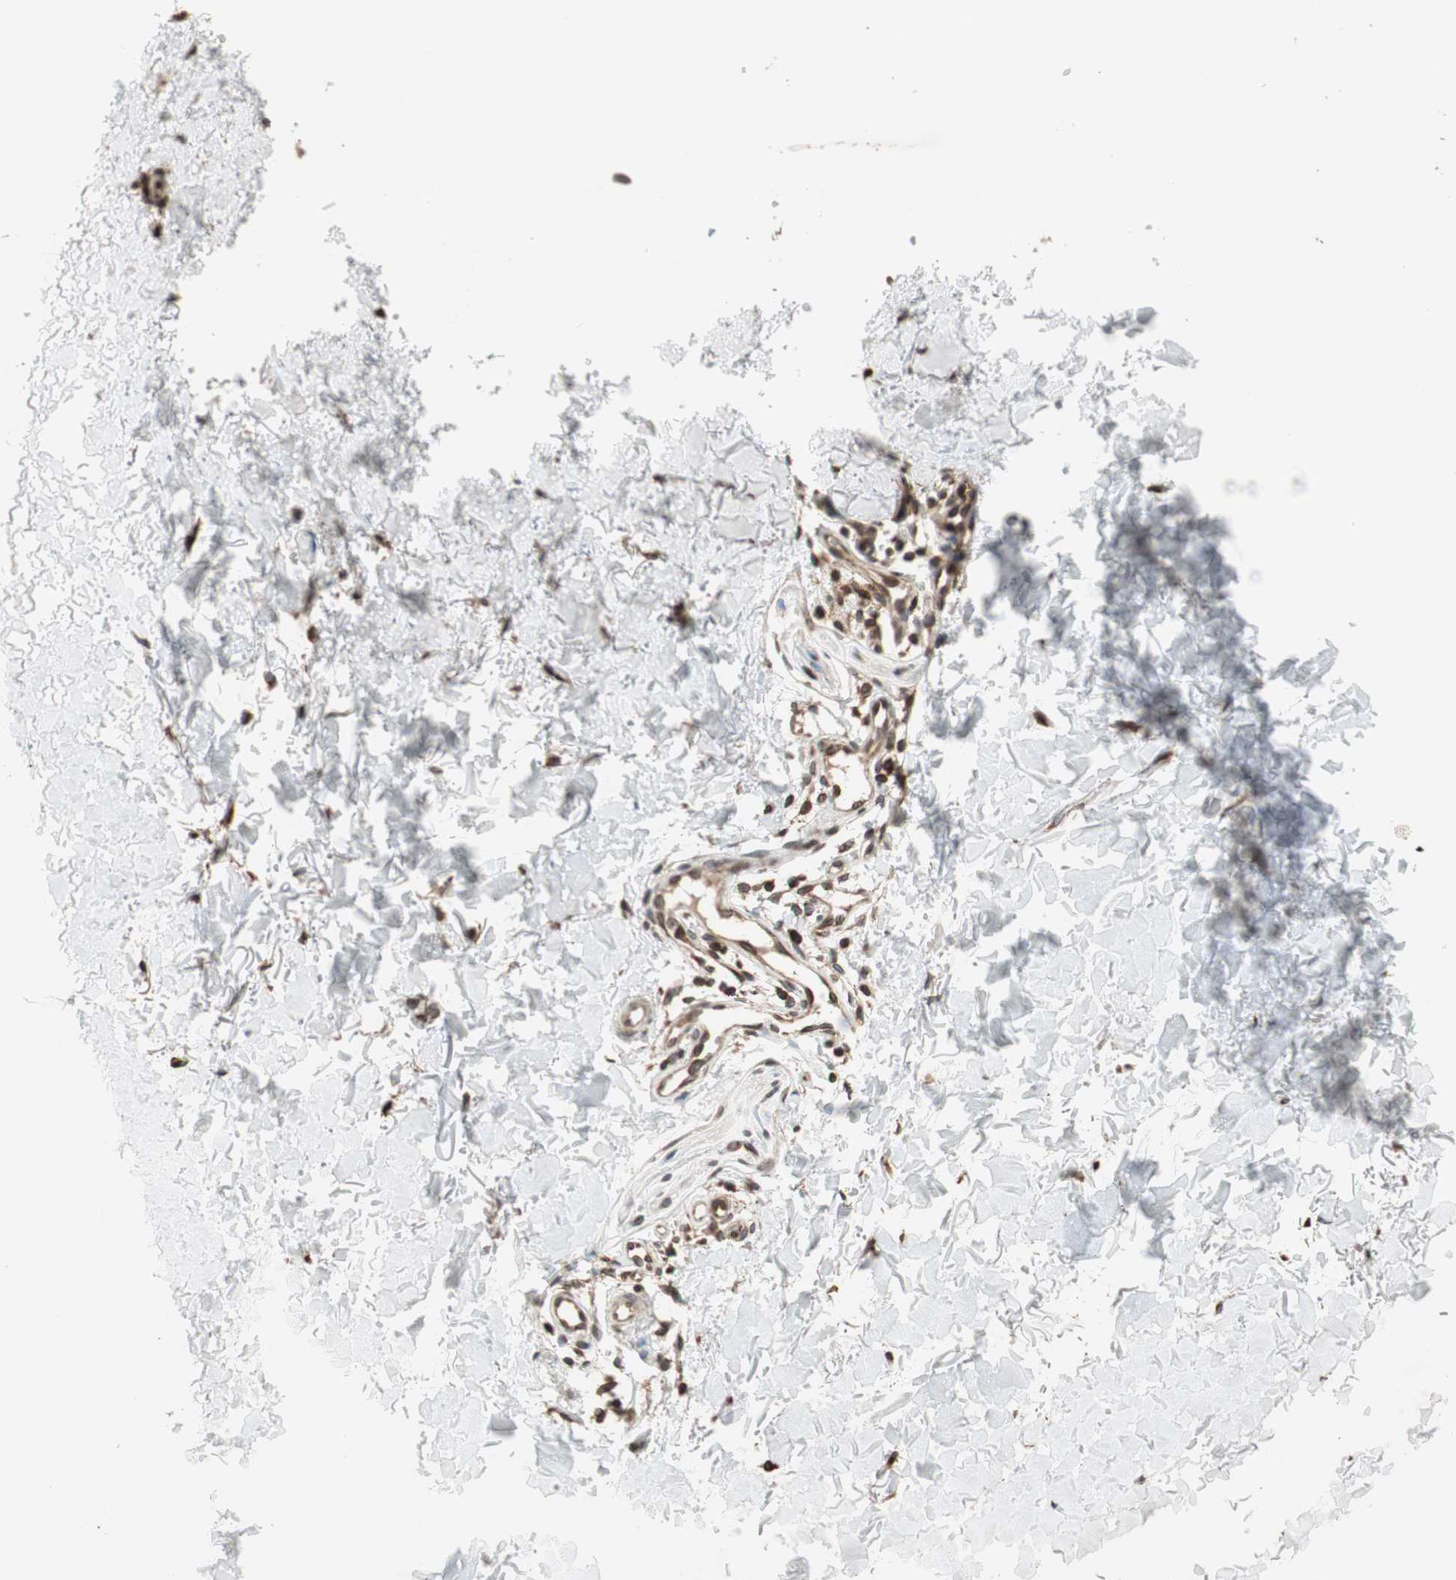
{"staining": {"intensity": "moderate", "quantity": ">75%", "location": "cytoplasmic/membranous,nuclear"}, "tissue": "skin", "cell_type": "Fibroblasts", "image_type": "normal", "snomed": [{"axis": "morphology", "description": "Normal tissue, NOS"}, {"axis": "topography", "description": "Skin"}], "caption": "Immunohistochemistry (DAB (3,3'-diaminobenzidine)) staining of benign skin reveals moderate cytoplasmic/membranous,nuclear protein expression in about >75% of fibroblasts.", "gene": "NUP62", "patient": {"sex": "female", "age": 56}}